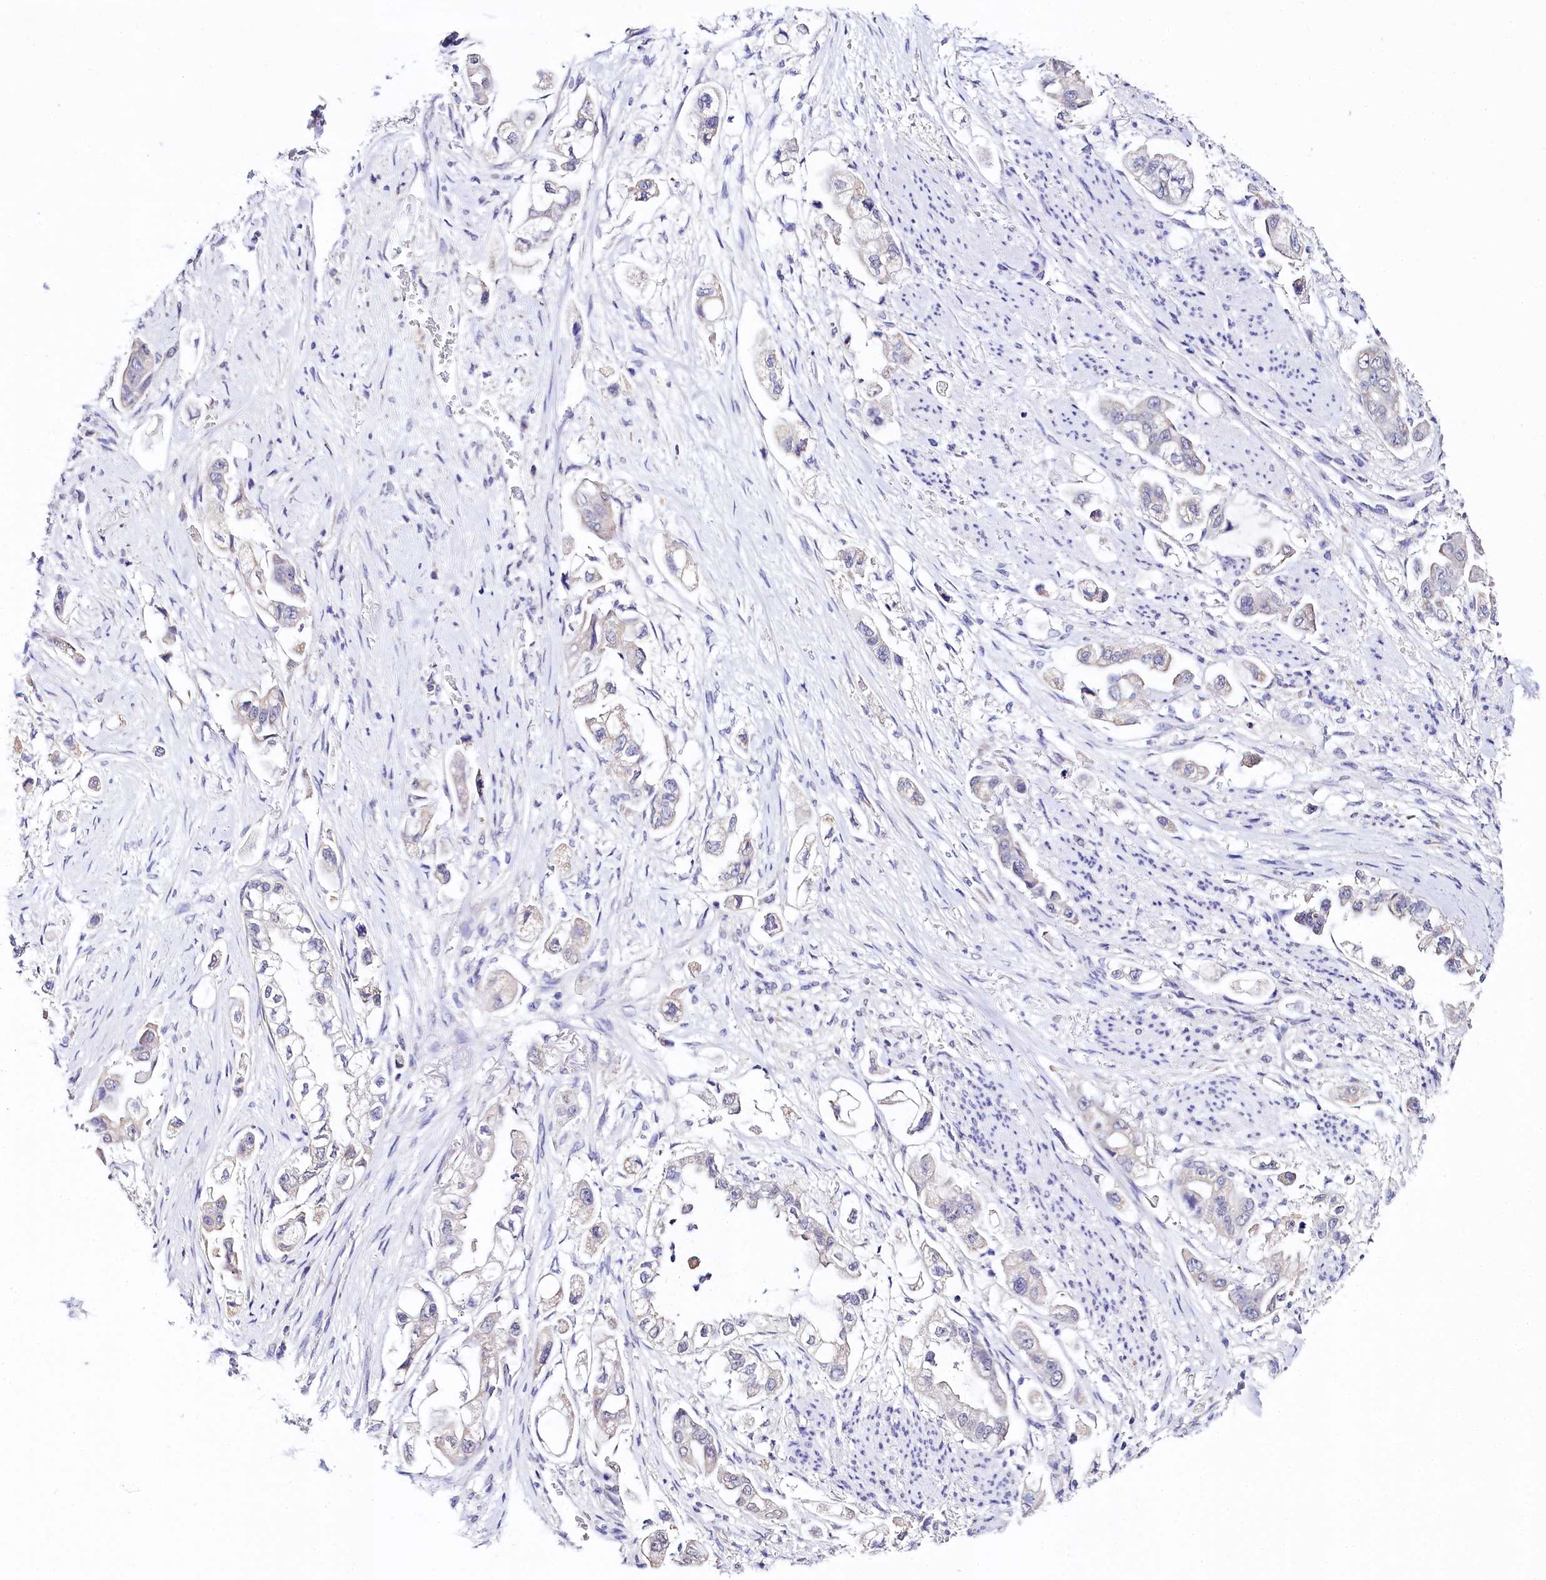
{"staining": {"intensity": "negative", "quantity": "none", "location": "none"}, "tissue": "stomach cancer", "cell_type": "Tumor cells", "image_type": "cancer", "snomed": [{"axis": "morphology", "description": "Adenocarcinoma, NOS"}, {"axis": "topography", "description": "Stomach"}], "caption": "IHC photomicrograph of stomach cancer stained for a protein (brown), which displays no staining in tumor cells.", "gene": "SPATS2", "patient": {"sex": "male", "age": 62}}